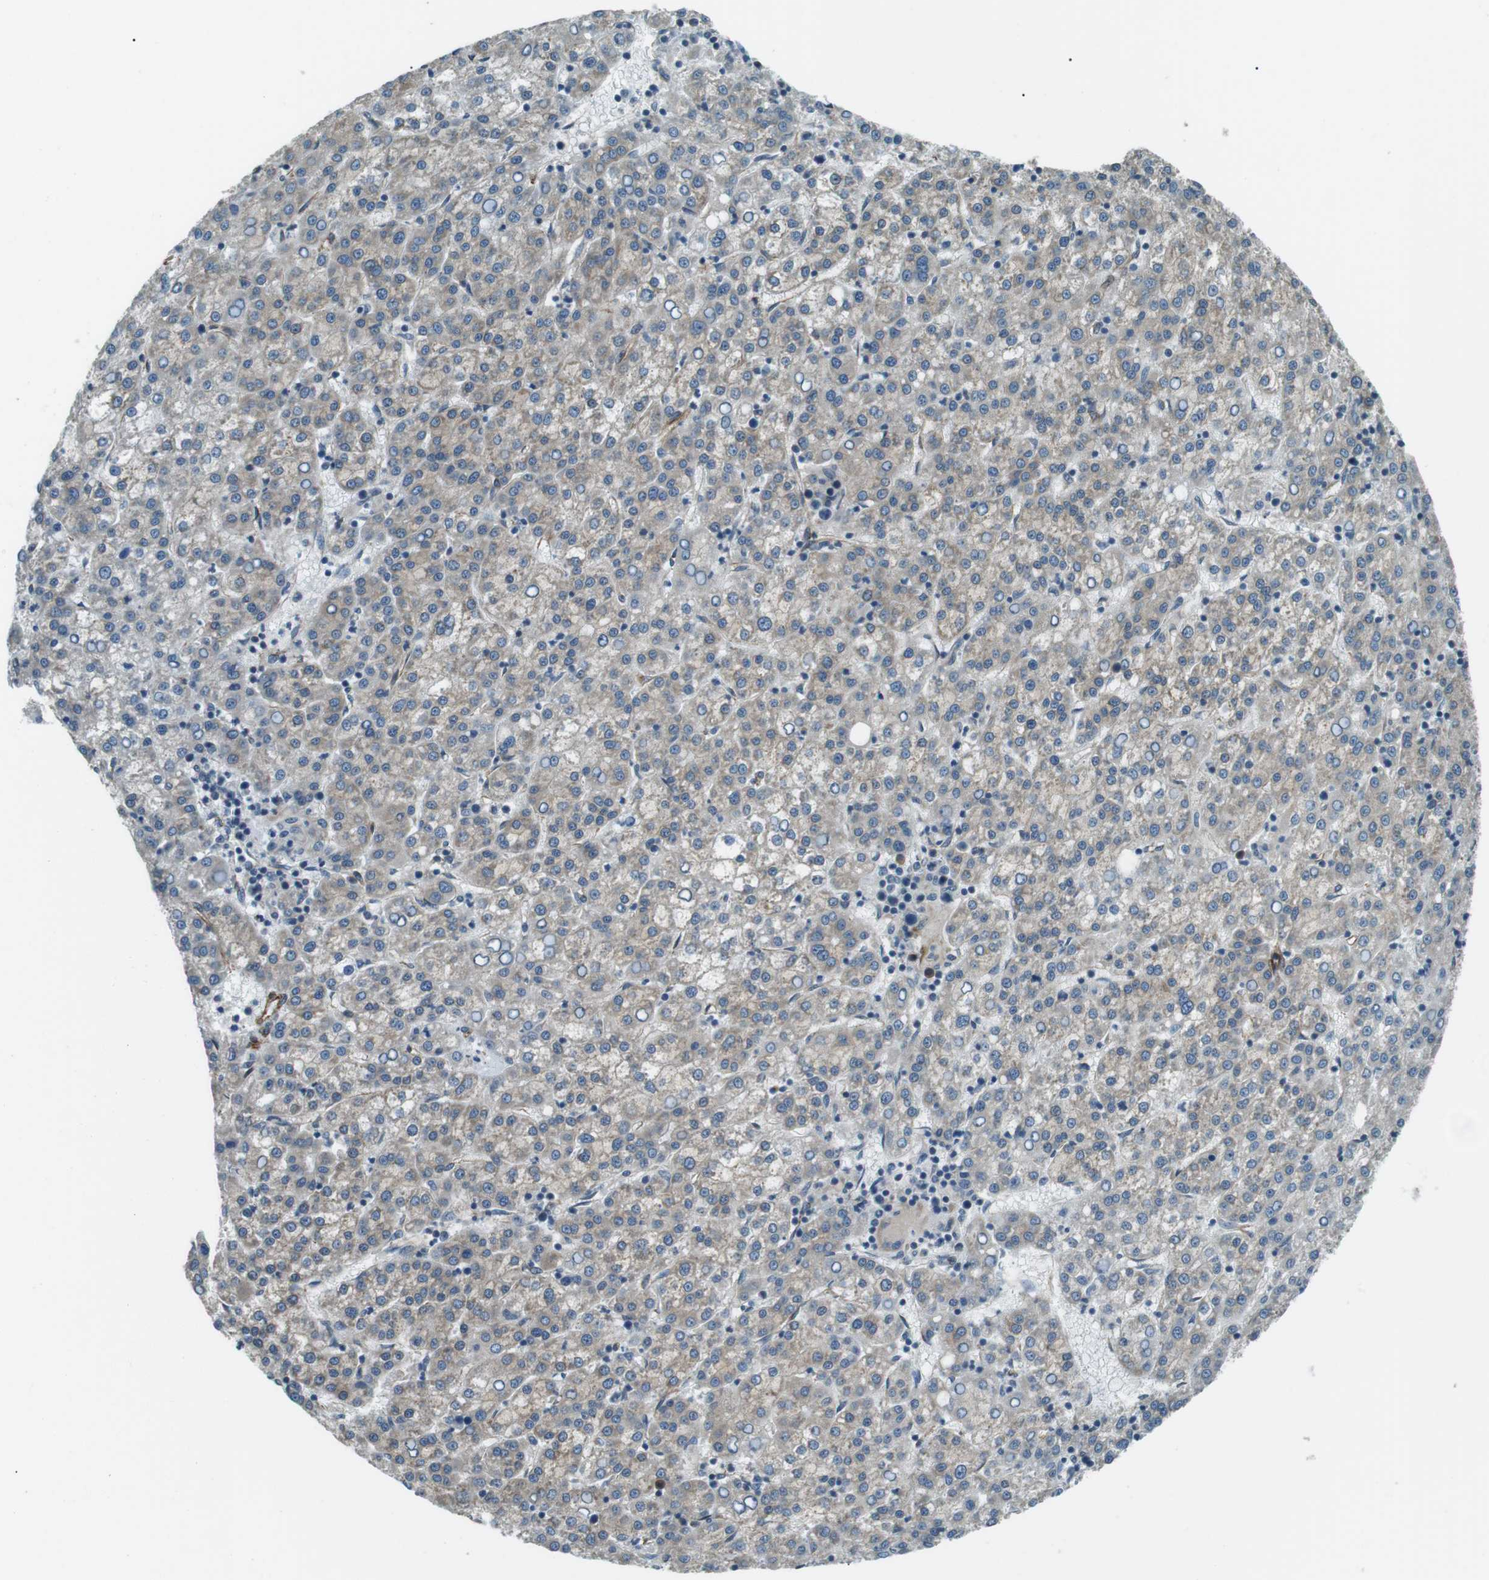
{"staining": {"intensity": "weak", "quantity": "25%-75%", "location": "cytoplasmic/membranous"}, "tissue": "liver cancer", "cell_type": "Tumor cells", "image_type": "cancer", "snomed": [{"axis": "morphology", "description": "Carcinoma, Hepatocellular, NOS"}, {"axis": "topography", "description": "Liver"}], "caption": "Protein staining shows weak cytoplasmic/membranous staining in about 25%-75% of tumor cells in hepatocellular carcinoma (liver). (DAB (3,3'-diaminobenzidine) = brown stain, brightfield microscopy at high magnification).", "gene": "ODR4", "patient": {"sex": "female", "age": 58}}